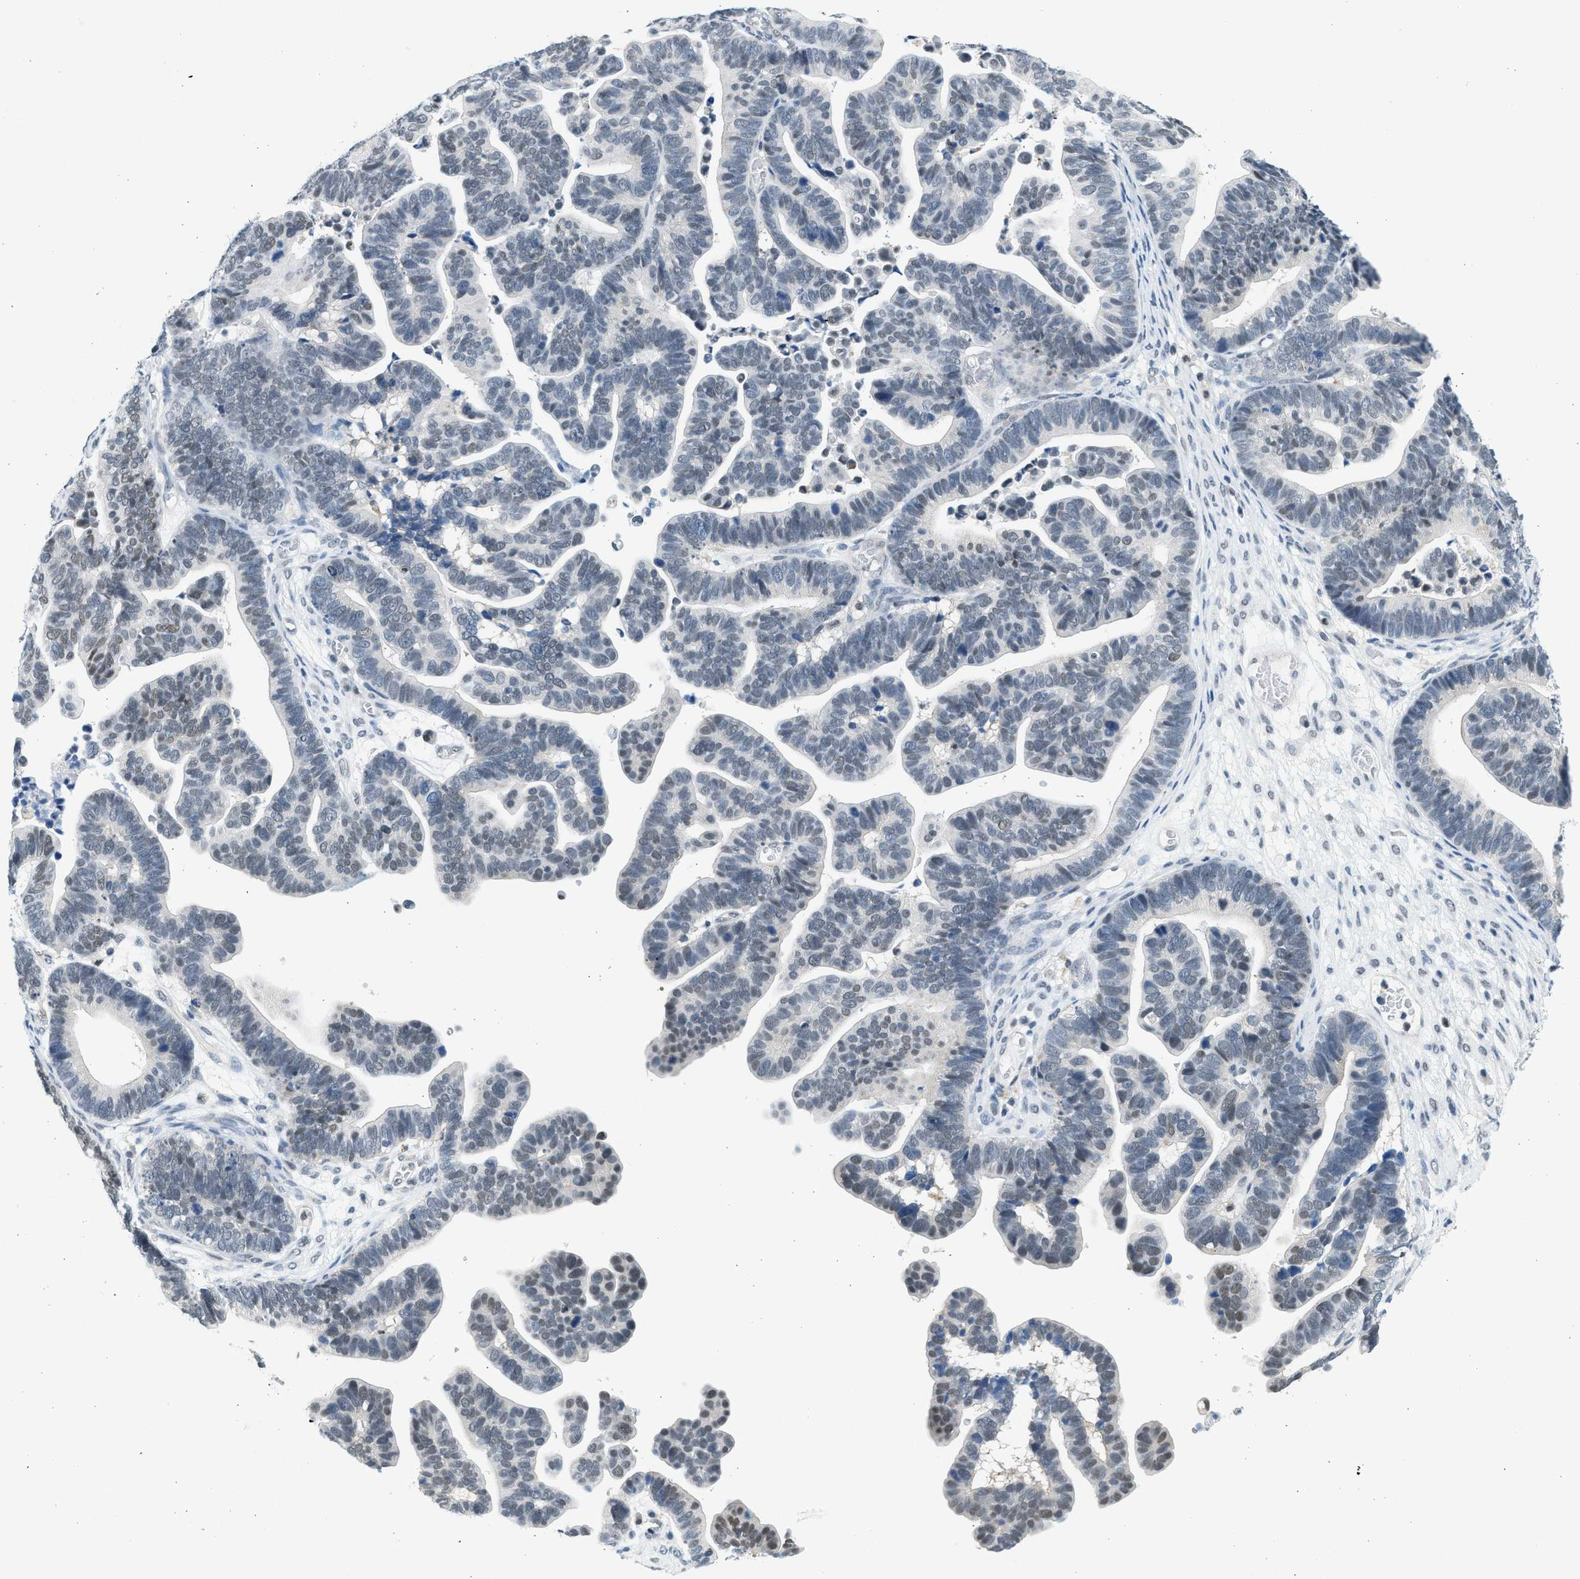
{"staining": {"intensity": "weak", "quantity": "25%-75%", "location": "nuclear"}, "tissue": "ovarian cancer", "cell_type": "Tumor cells", "image_type": "cancer", "snomed": [{"axis": "morphology", "description": "Cystadenocarcinoma, serous, NOS"}, {"axis": "topography", "description": "Ovary"}], "caption": "A high-resolution micrograph shows immunohistochemistry (IHC) staining of ovarian cancer (serous cystadenocarcinoma), which reveals weak nuclear positivity in about 25%-75% of tumor cells. The staining is performed using DAB (3,3'-diaminobenzidine) brown chromogen to label protein expression. The nuclei are counter-stained blue using hematoxylin.", "gene": "HIPK1", "patient": {"sex": "female", "age": 56}}